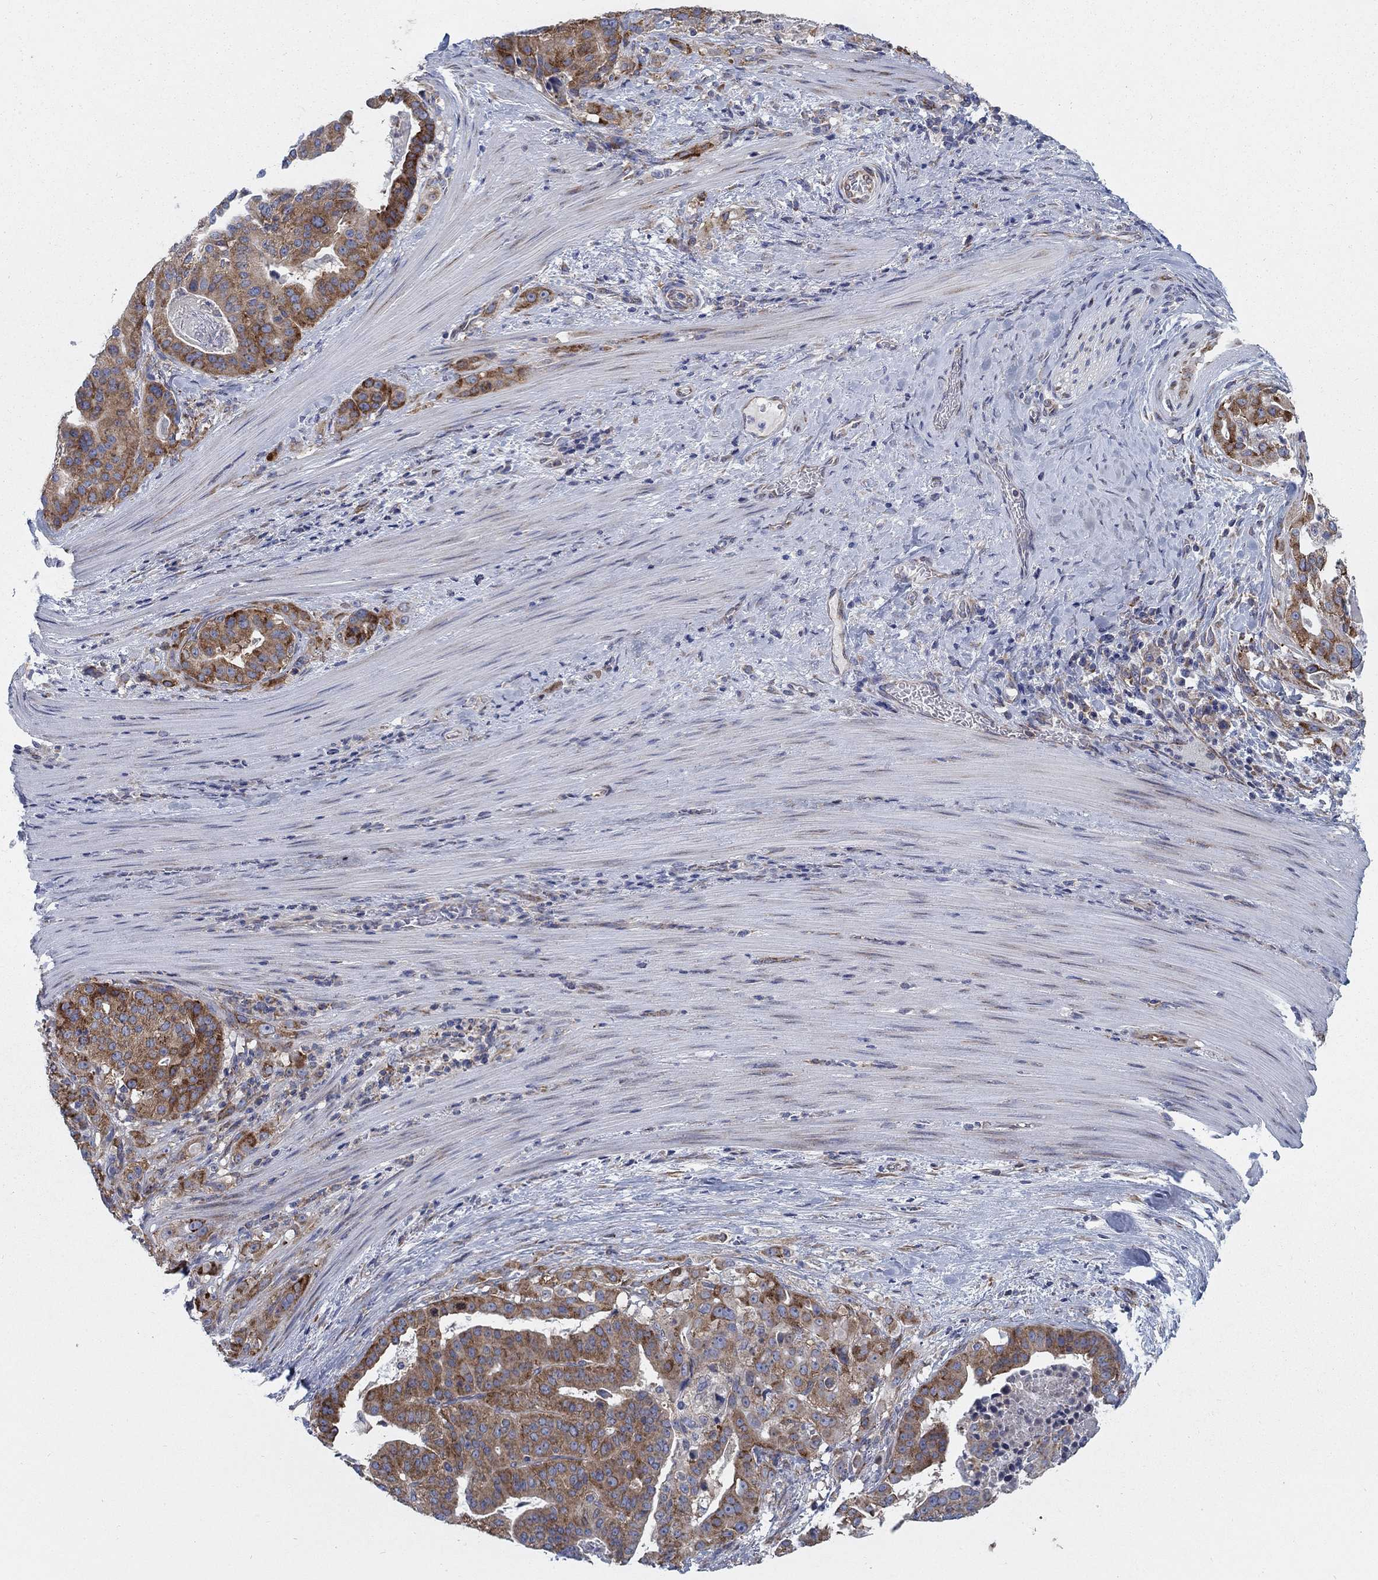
{"staining": {"intensity": "strong", "quantity": ">75%", "location": "cytoplasmic/membranous"}, "tissue": "stomach cancer", "cell_type": "Tumor cells", "image_type": "cancer", "snomed": [{"axis": "morphology", "description": "Adenocarcinoma, NOS"}, {"axis": "topography", "description": "Stomach"}], "caption": "A histopathology image of stomach cancer (adenocarcinoma) stained for a protein displays strong cytoplasmic/membranous brown staining in tumor cells. The protein is shown in brown color, while the nuclei are stained blue.", "gene": "TMEM59", "patient": {"sex": "male", "age": 48}}